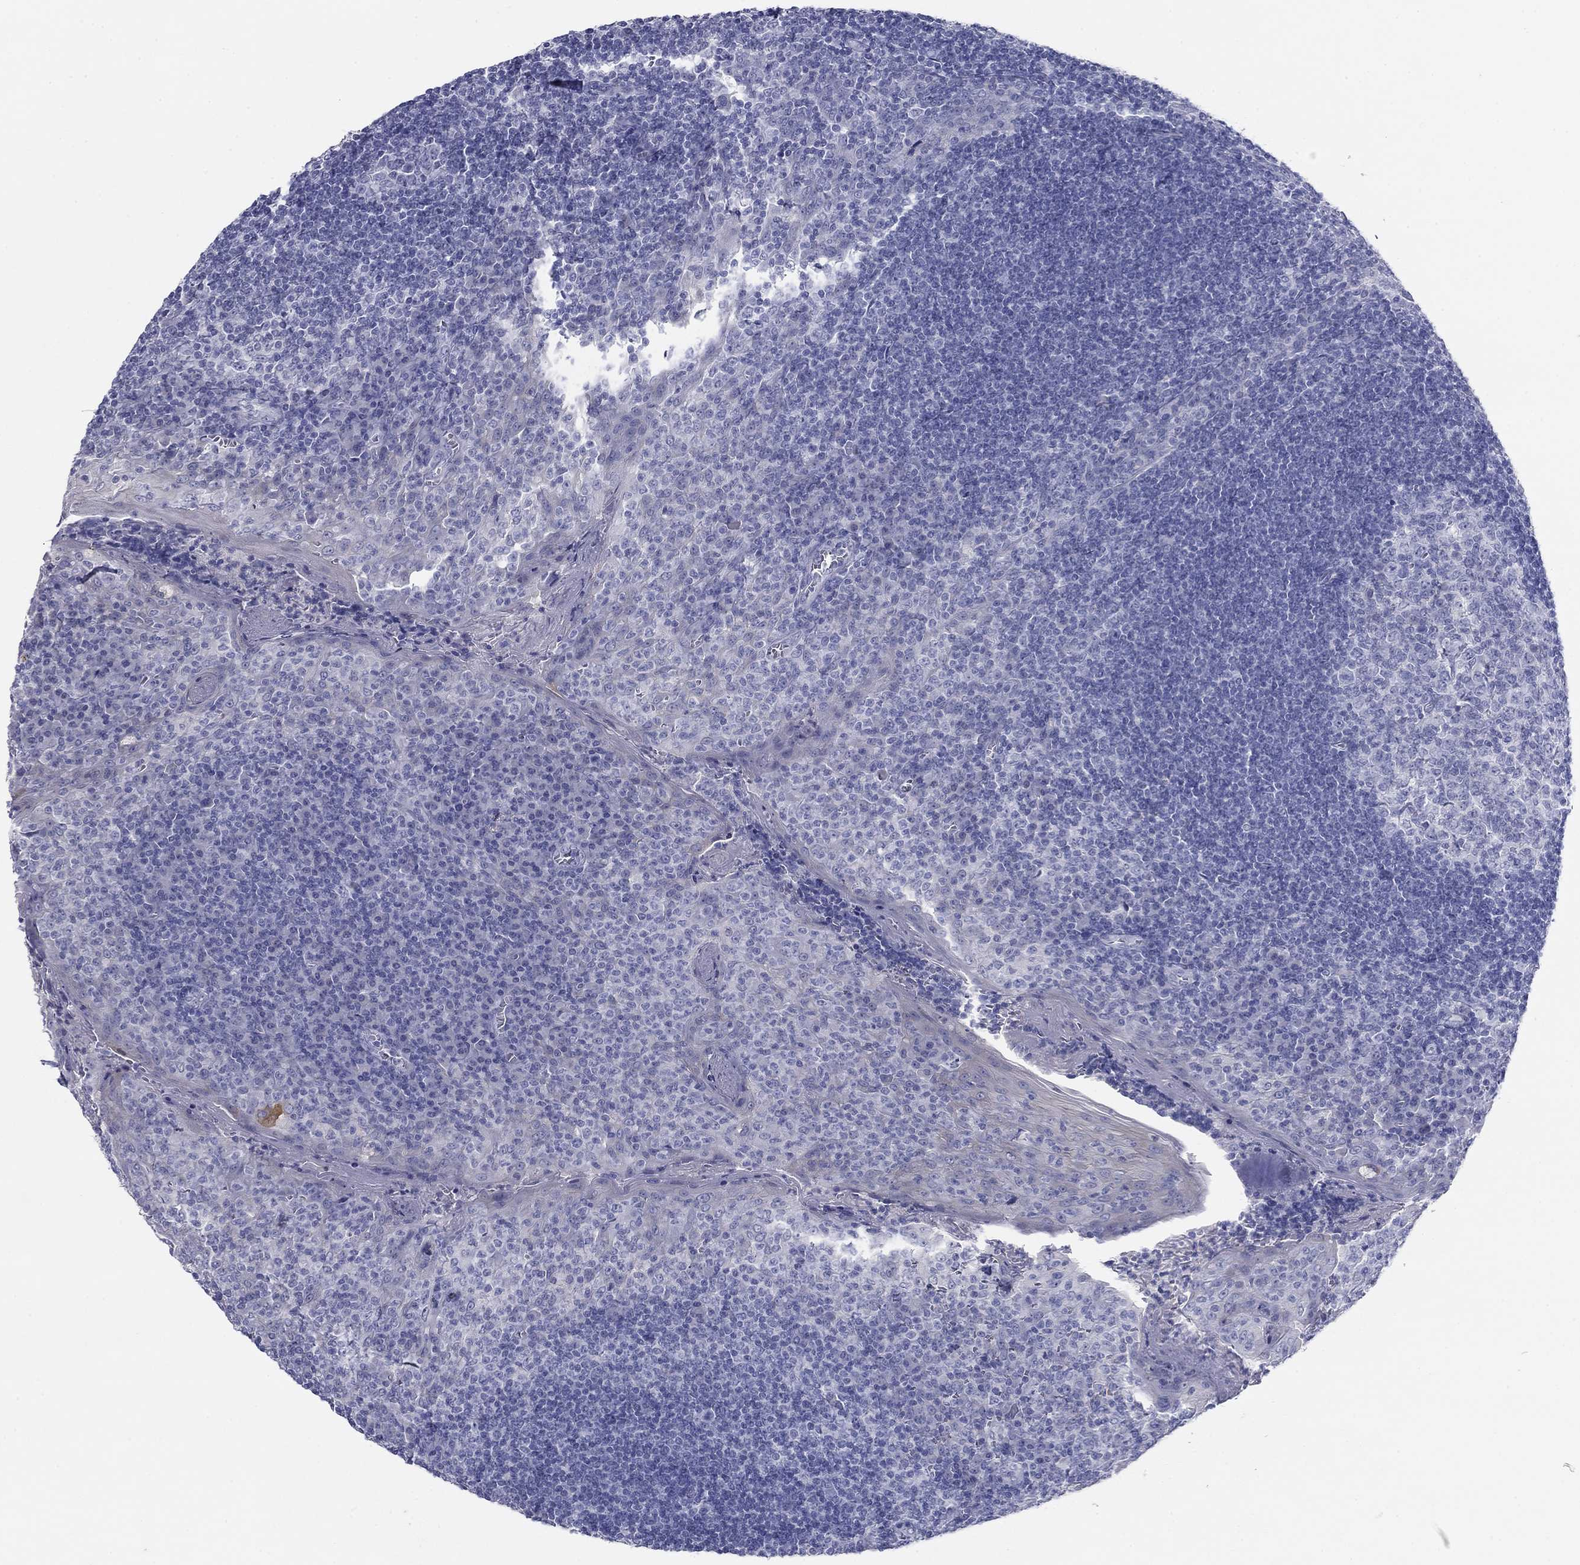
{"staining": {"intensity": "negative", "quantity": "none", "location": "none"}, "tissue": "tonsil", "cell_type": "Germinal center cells", "image_type": "normal", "snomed": [{"axis": "morphology", "description": "Normal tissue, NOS"}, {"axis": "topography", "description": "Tonsil"}], "caption": "Image shows no protein positivity in germinal center cells of benign tonsil.", "gene": "PLS1", "patient": {"sex": "female", "age": 13}}